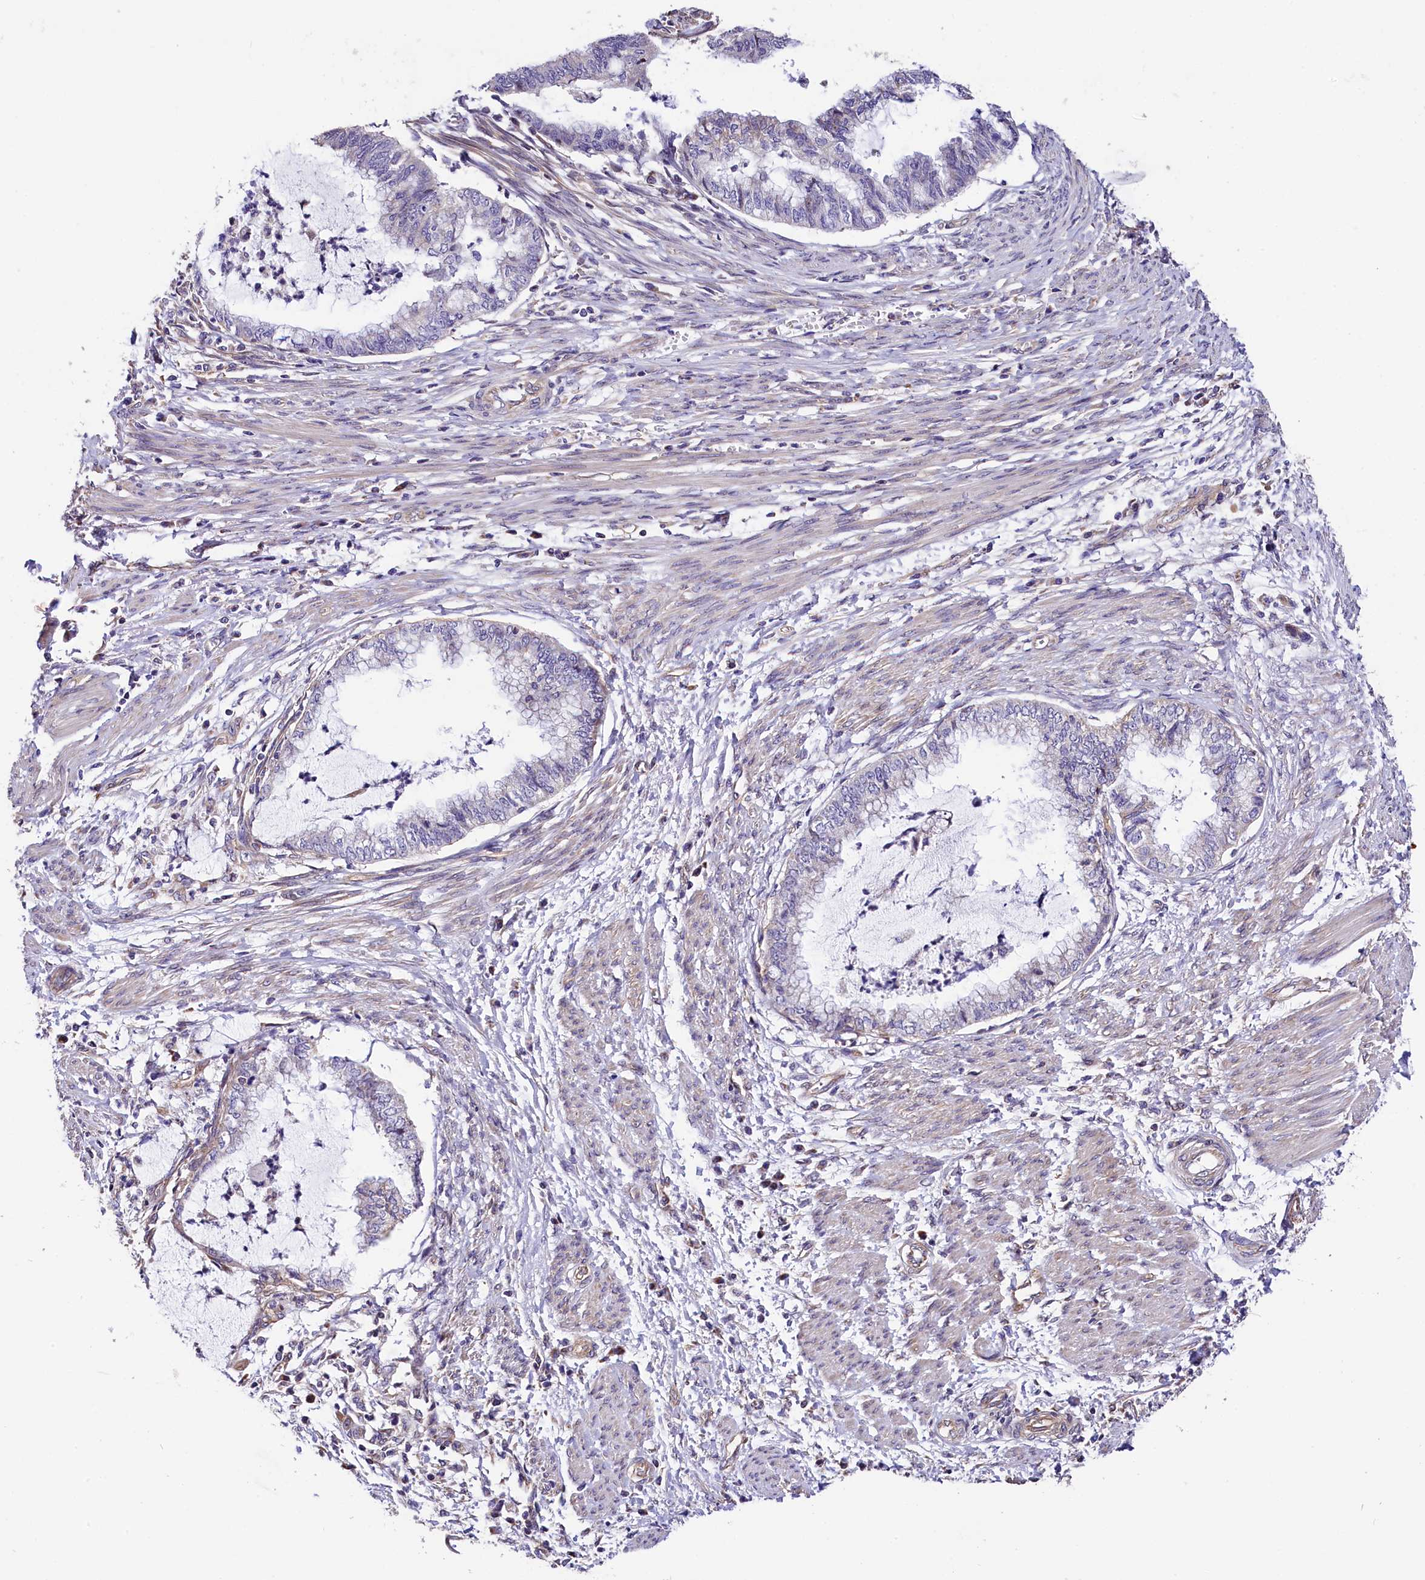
{"staining": {"intensity": "negative", "quantity": "none", "location": "none"}, "tissue": "endometrial cancer", "cell_type": "Tumor cells", "image_type": "cancer", "snomed": [{"axis": "morphology", "description": "Necrosis, NOS"}, {"axis": "morphology", "description": "Adenocarcinoma, NOS"}, {"axis": "topography", "description": "Endometrium"}], "caption": "High magnification brightfield microscopy of endometrial cancer (adenocarcinoma) stained with DAB (brown) and counterstained with hematoxylin (blue): tumor cells show no significant staining. (Brightfield microscopy of DAB (3,3'-diaminobenzidine) immunohistochemistry (IHC) at high magnification).", "gene": "ACAA2", "patient": {"sex": "female", "age": 79}}